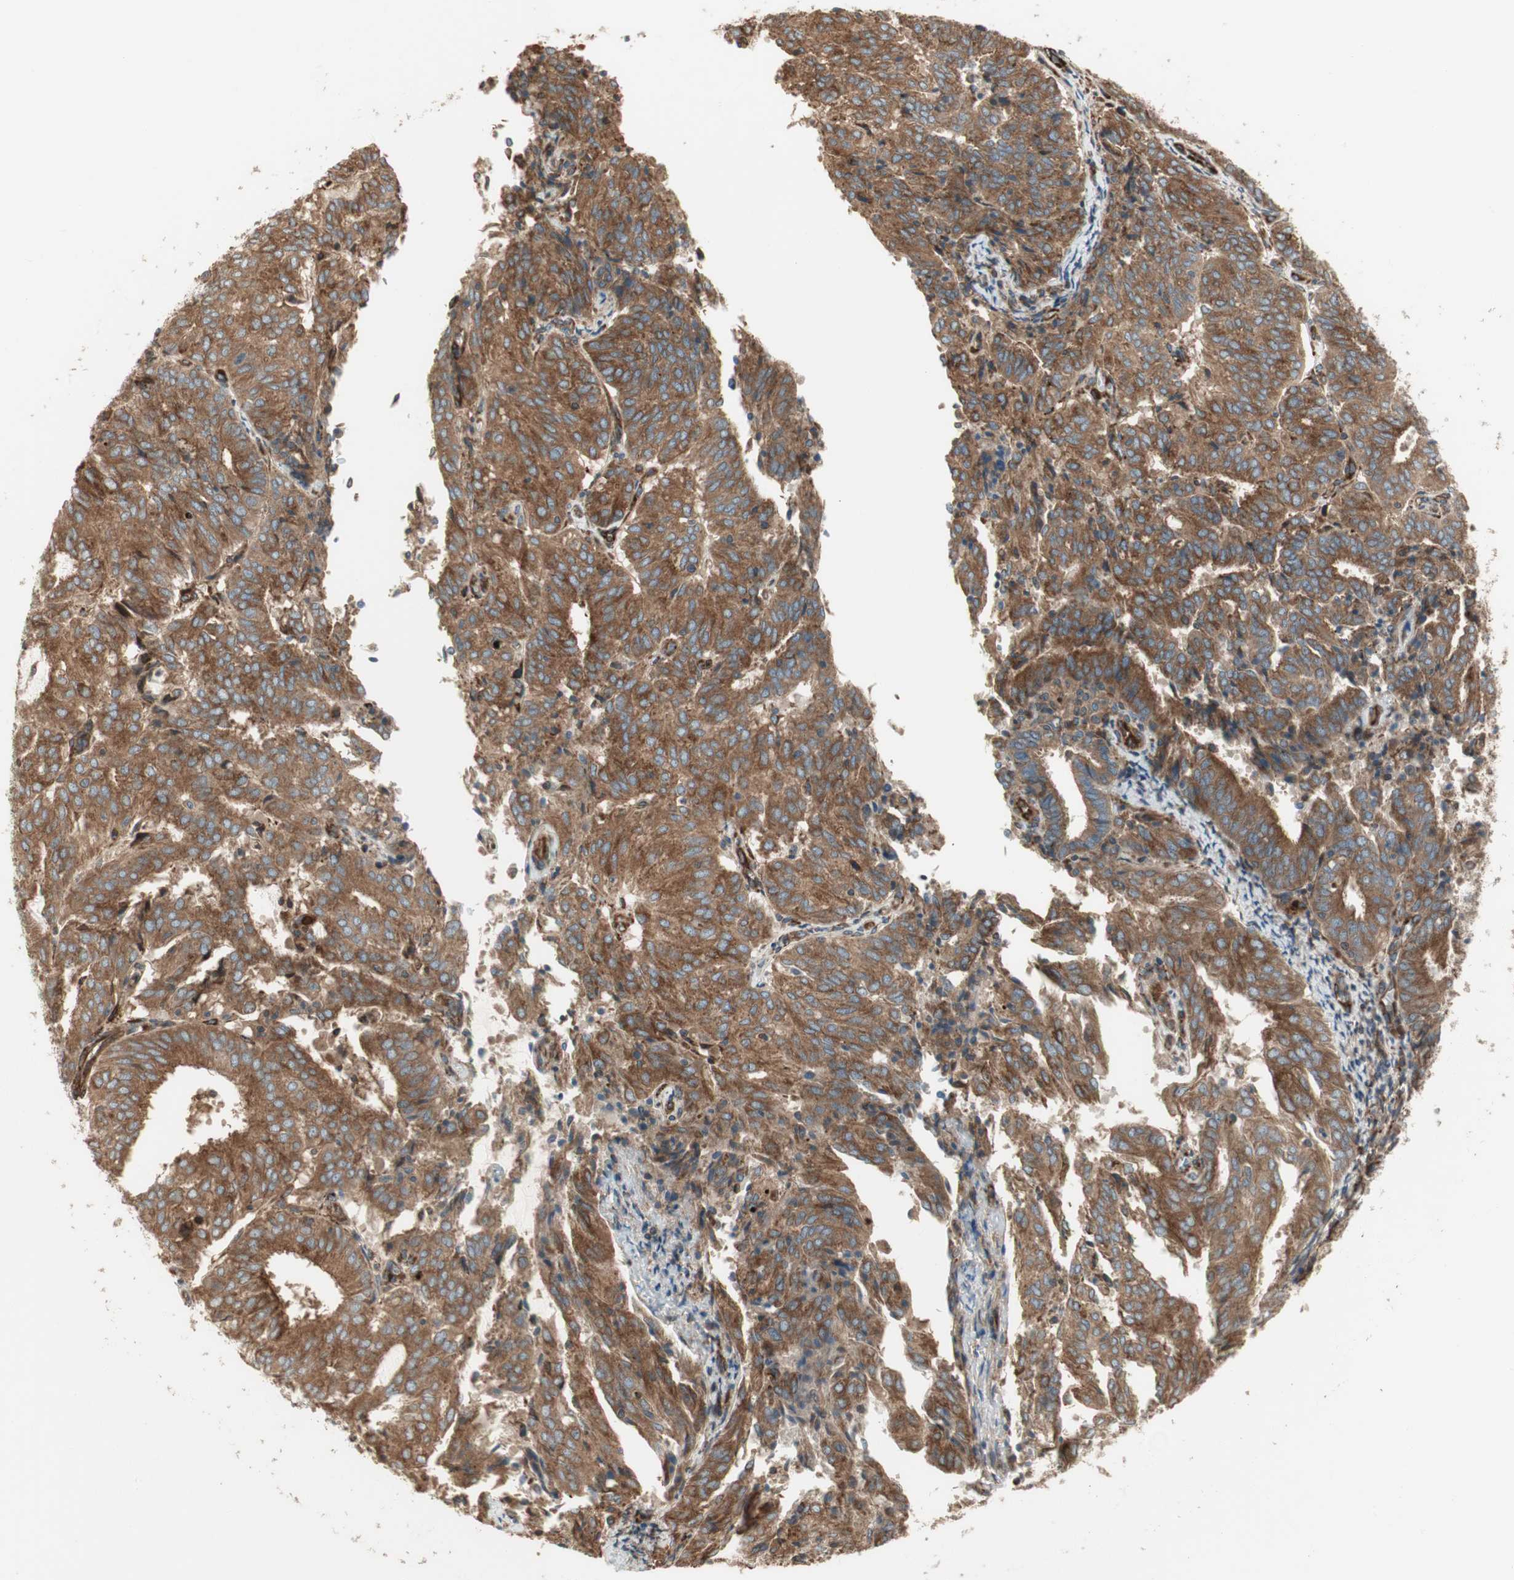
{"staining": {"intensity": "moderate", "quantity": ">75%", "location": "cytoplasmic/membranous"}, "tissue": "endometrial cancer", "cell_type": "Tumor cells", "image_type": "cancer", "snomed": [{"axis": "morphology", "description": "Adenocarcinoma, NOS"}, {"axis": "topography", "description": "Uterus"}], "caption": "Immunohistochemical staining of endometrial cancer (adenocarcinoma) displays medium levels of moderate cytoplasmic/membranous protein positivity in approximately >75% of tumor cells.", "gene": "PRKG1", "patient": {"sex": "female", "age": 60}}